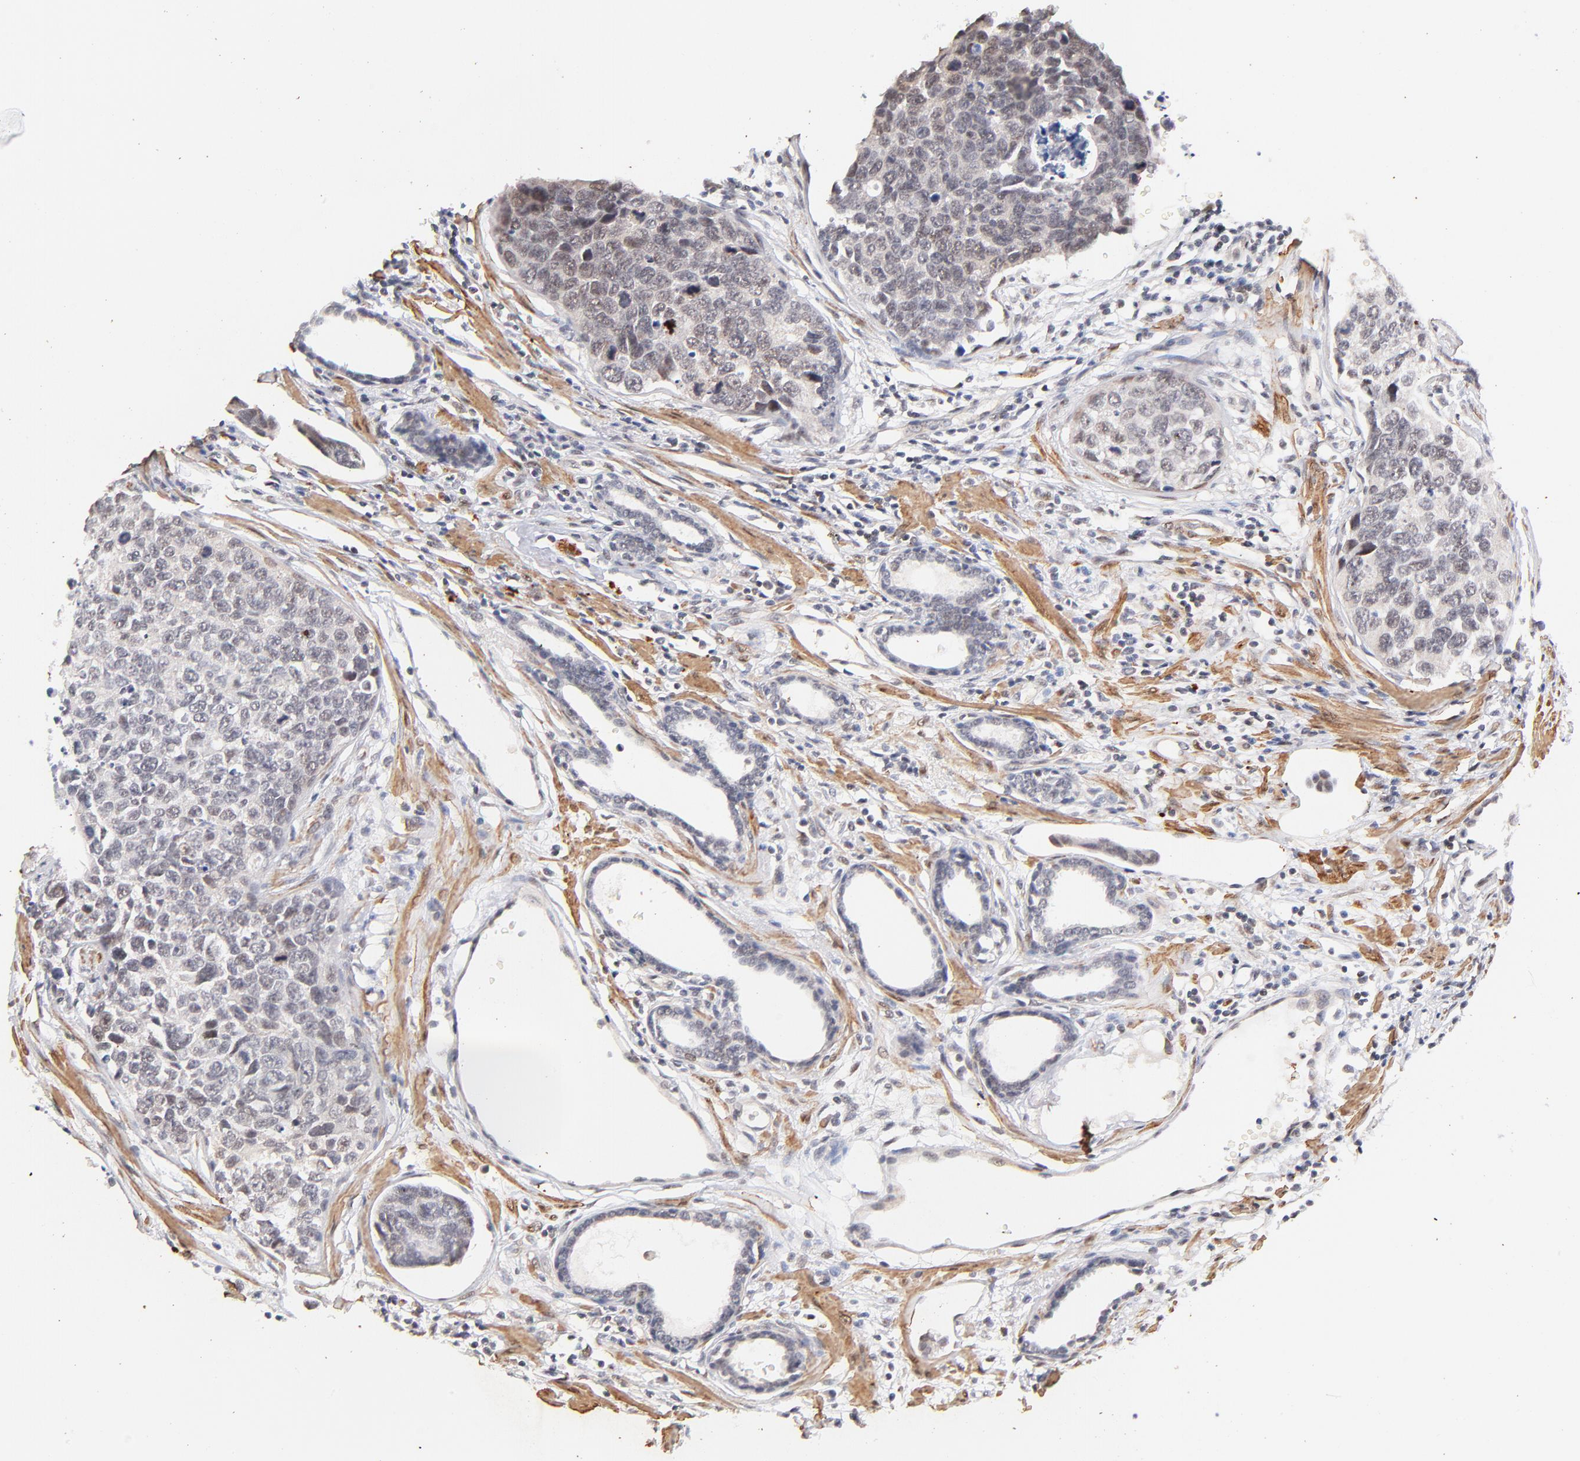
{"staining": {"intensity": "weak", "quantity": "<25%", "location": "nuclear"}, "tissue": "urothelial cancer", "cell_type": "Tumor cells", "image_type": "cancer", "snomed": [{"axis": "morphology", "description": "Urothelial carcinoma, High grade"}, {"axis": "topography", "description": "Urinary bladder"}], "caption": "This micrograph is of urothelial cancer stained with immunohistochemistry (IHC) to label a protein in brown with the nuclei are counter-stained blue. There is no expression in tumor cells.", "gene": "ZFP92", "patient": {"sex": "male", "age": 81}}